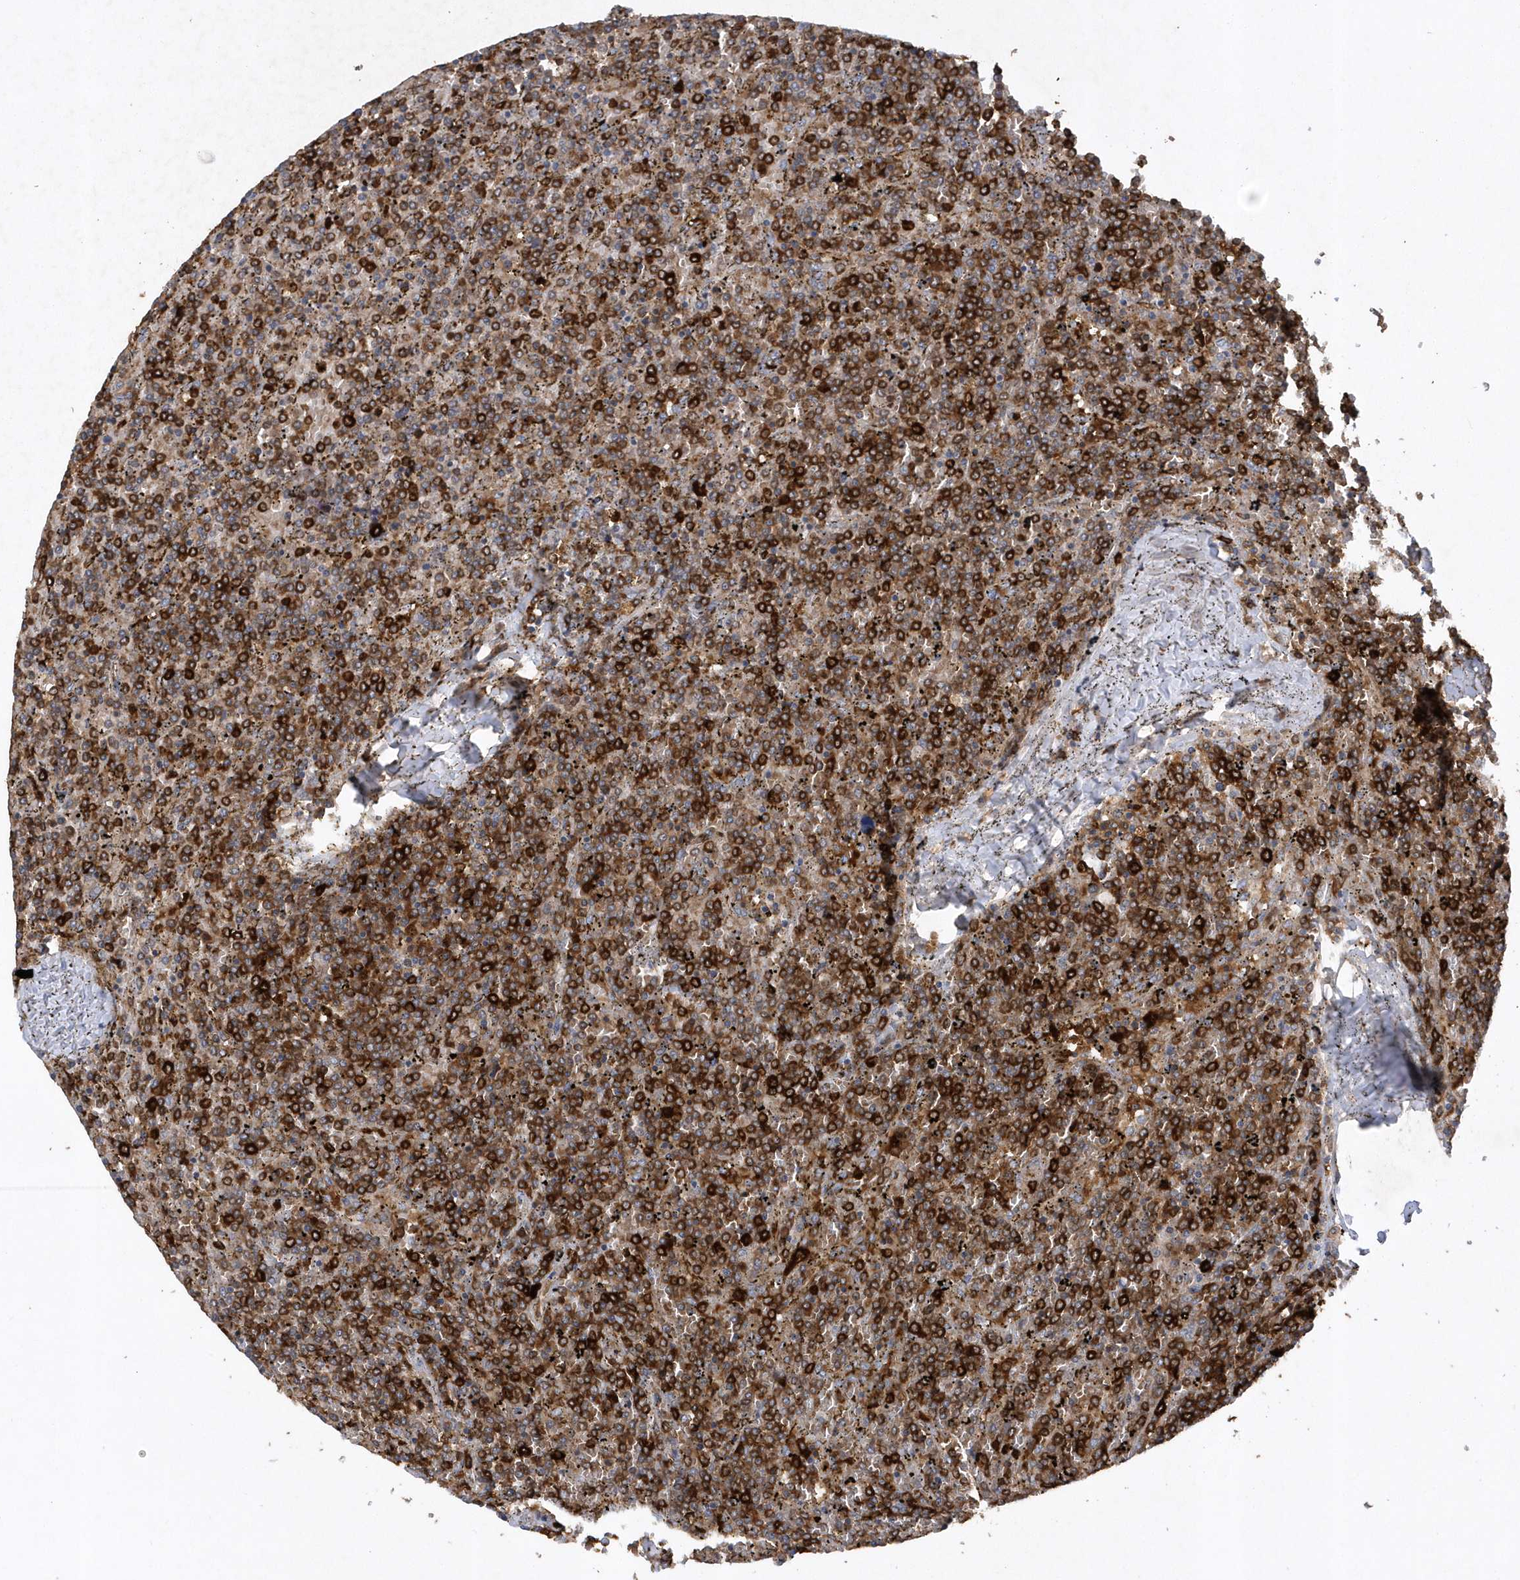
{"staining": {"intensity": "strong", "quantity": "25%-75%", "location": "cytoplasmic/membranous"}, "tissue": "lymphoma", "cell_type": "Tumor cells", "image_type": "cancer", "snomed": [{"axis": "morphology", "description": "Malignant lymphoma, non-Hodgkin's type, Low grade"}, {"axis": "topography", "description": "Spleen"}], "caption": "The histopathology image shows a brown stain indicating the presence of a protein in the cytoplasmic/membranous of tumor cells in low-grade malignant lymphoma, non-Hodgkin's type.", "gene": "PAICS", "patient": {"sex": "female", "age": 19}}